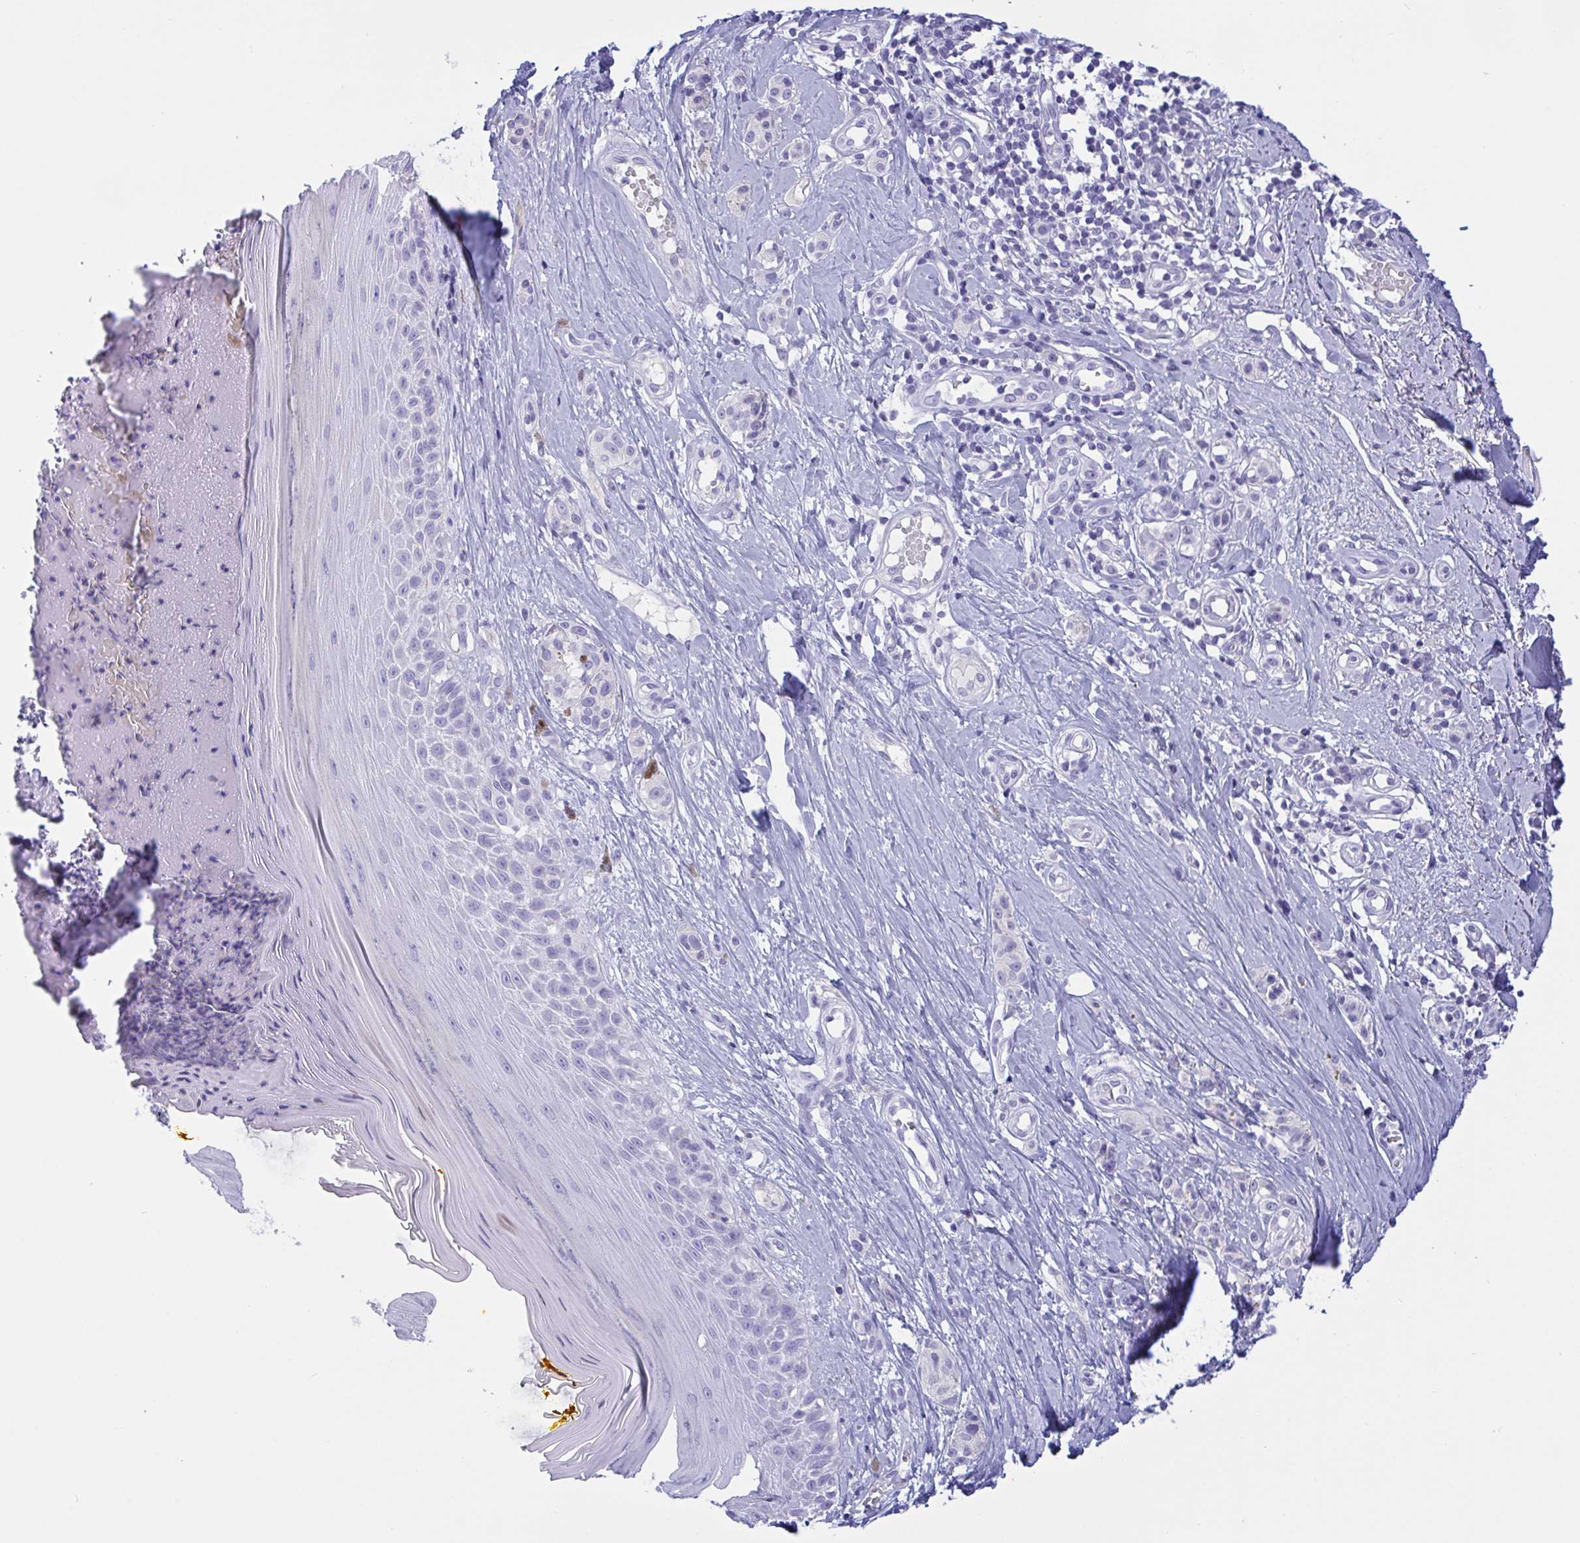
{"staining": {"intensity": "negative", "quantity": "none", "location": "none"}, "tissue": "melanoma", "cell_type": "Tumor cells", "image_type": "cancer", "snomed": [{"axis": "morphology", "description": "Malignant melanoma, NOS"}, {"axis": "topography", "description": "Skin"}], "caption": "A histopathology image of human melanoma is negative for staining in tumor cells. The staining was performed using DAB (3,3'-diaminobenzidine) to visualize the protein expression in brown, while the nuclei were stained in blue with hematoxylin (Magnification: 20x).", "gene": "OXLD1", "patient": {"sex": "male", "age": 74}}